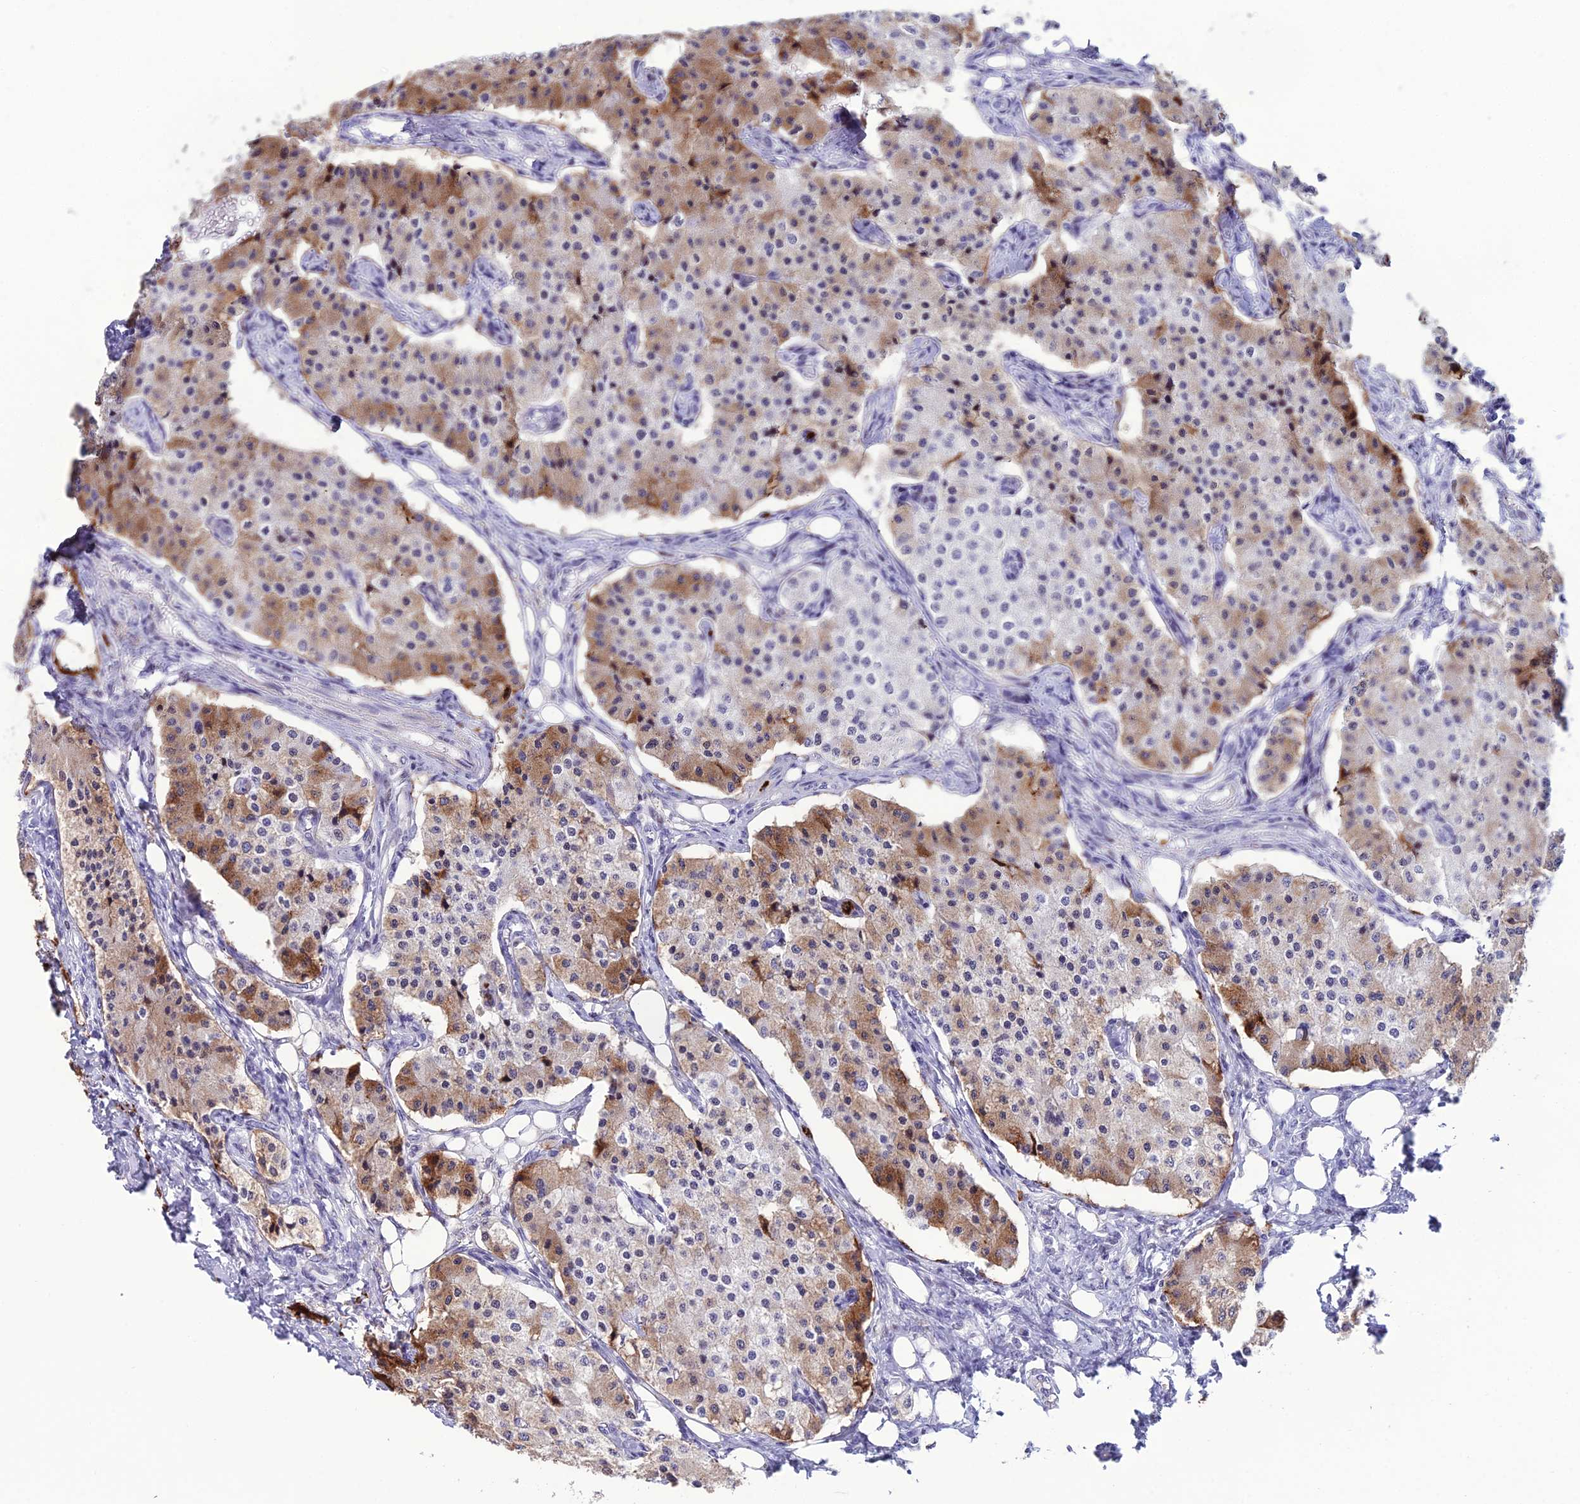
{"staining": {"intensity": "moderate", "quantity": "25%-75%", "location": "cytoplasmic/membranous"}, "tissue": "carcinoid", "cell_type": "Tumor cells", "image_type": "cancer", "snomed": [{"axis": "morphology", "description": "Carcinoid, malignant, NOS"}, {"axis": "topography", "description": "Colon"}], "caption": "Immunohistochemical staining of carcinoid reveals medium levels of moderate cytoplasmic/membranous protein expression in approximately 25%-75% of tumor cells.", "gene": "MFSD2B", "patient": {"sex": "female", "age": 52}}